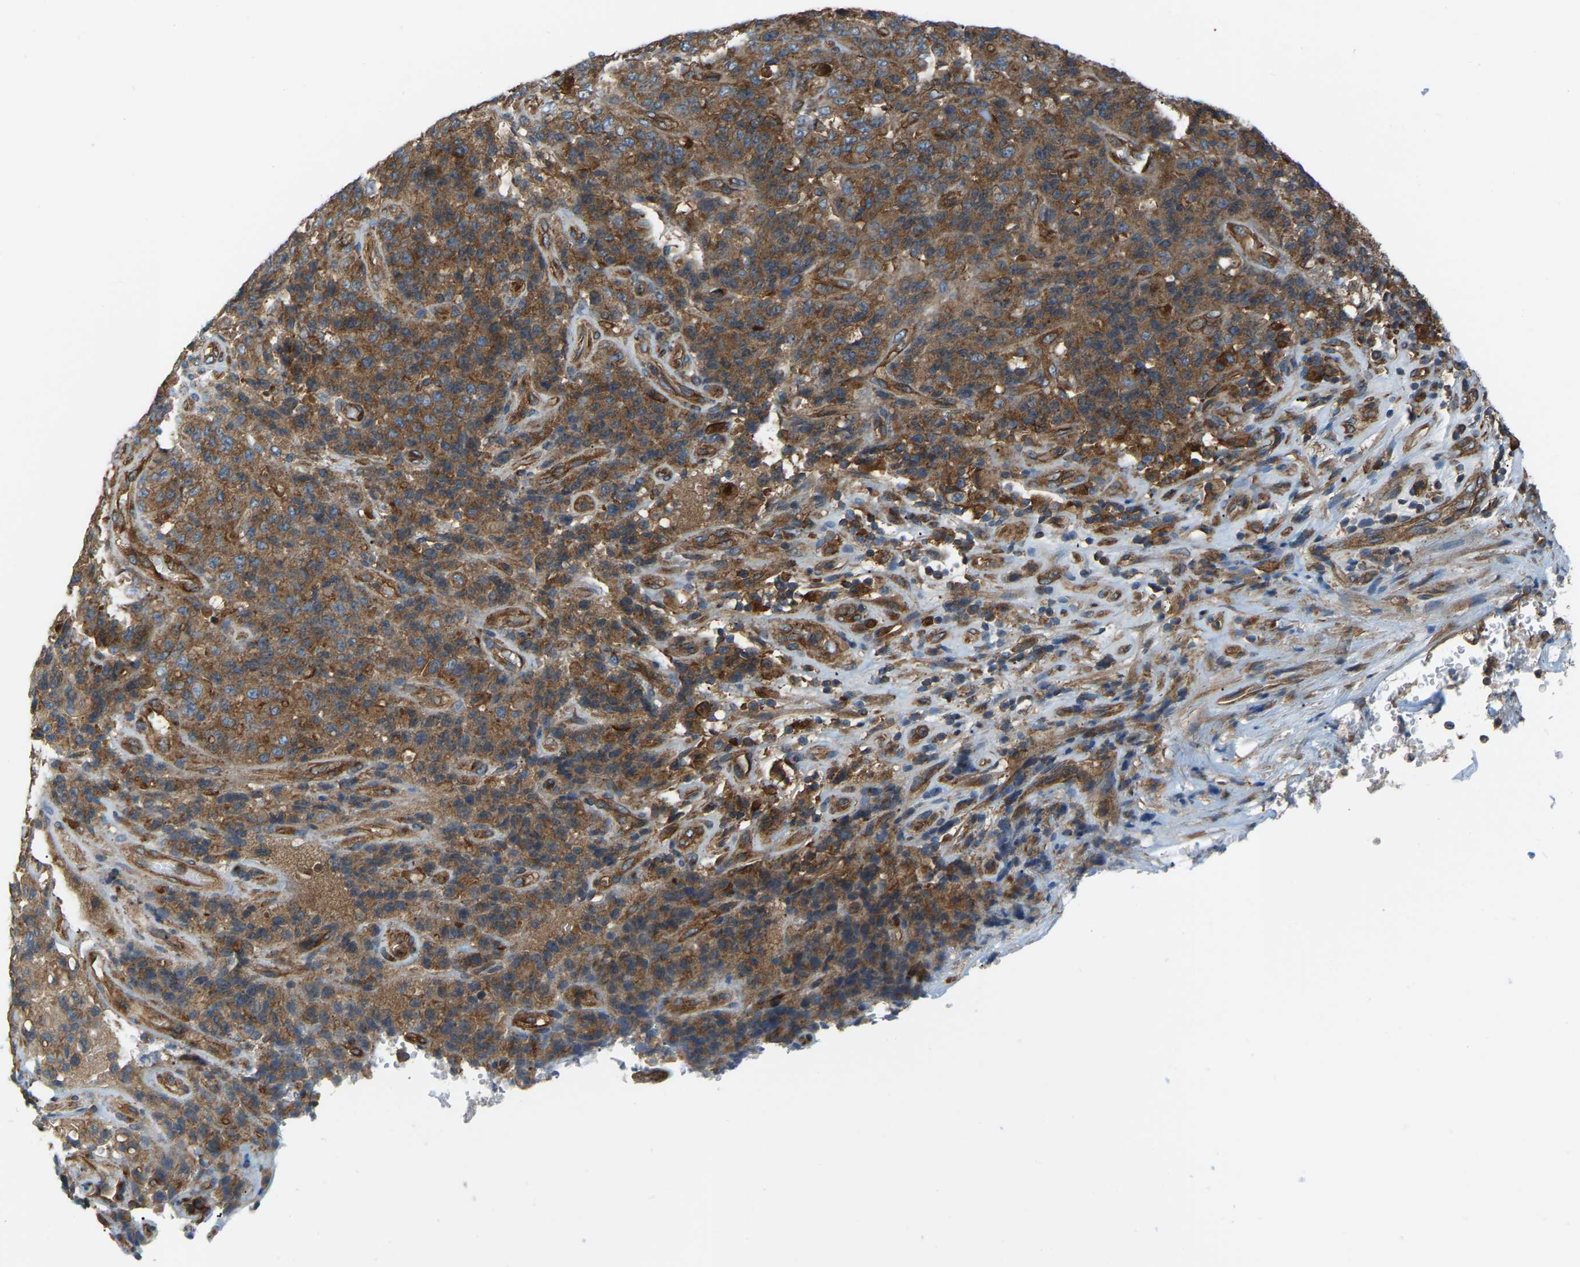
{"staining": {"intensity": "moderate", "quantity": ">75%", "location": "cytoplasmic/membranous"}, "tissue": "stomach cancer", "cell_type": "Tumor cells", "image_type": "cancer", "snomed": [{"axis": "morphology", "description": "Adenocarcinoma, NOS"}, {"axis": "topography", "description": "Stomach"}], "caption": "An immunohistochemistry photomicrograph of tumor tissue is shown. Protein staining in brown labels moderate cytoplasmic/membranous positivity in adenocarcinoma (stomach) within tumor cells.", "gene": "PICALM", "patient": {"sex": "female", "age": 73}}